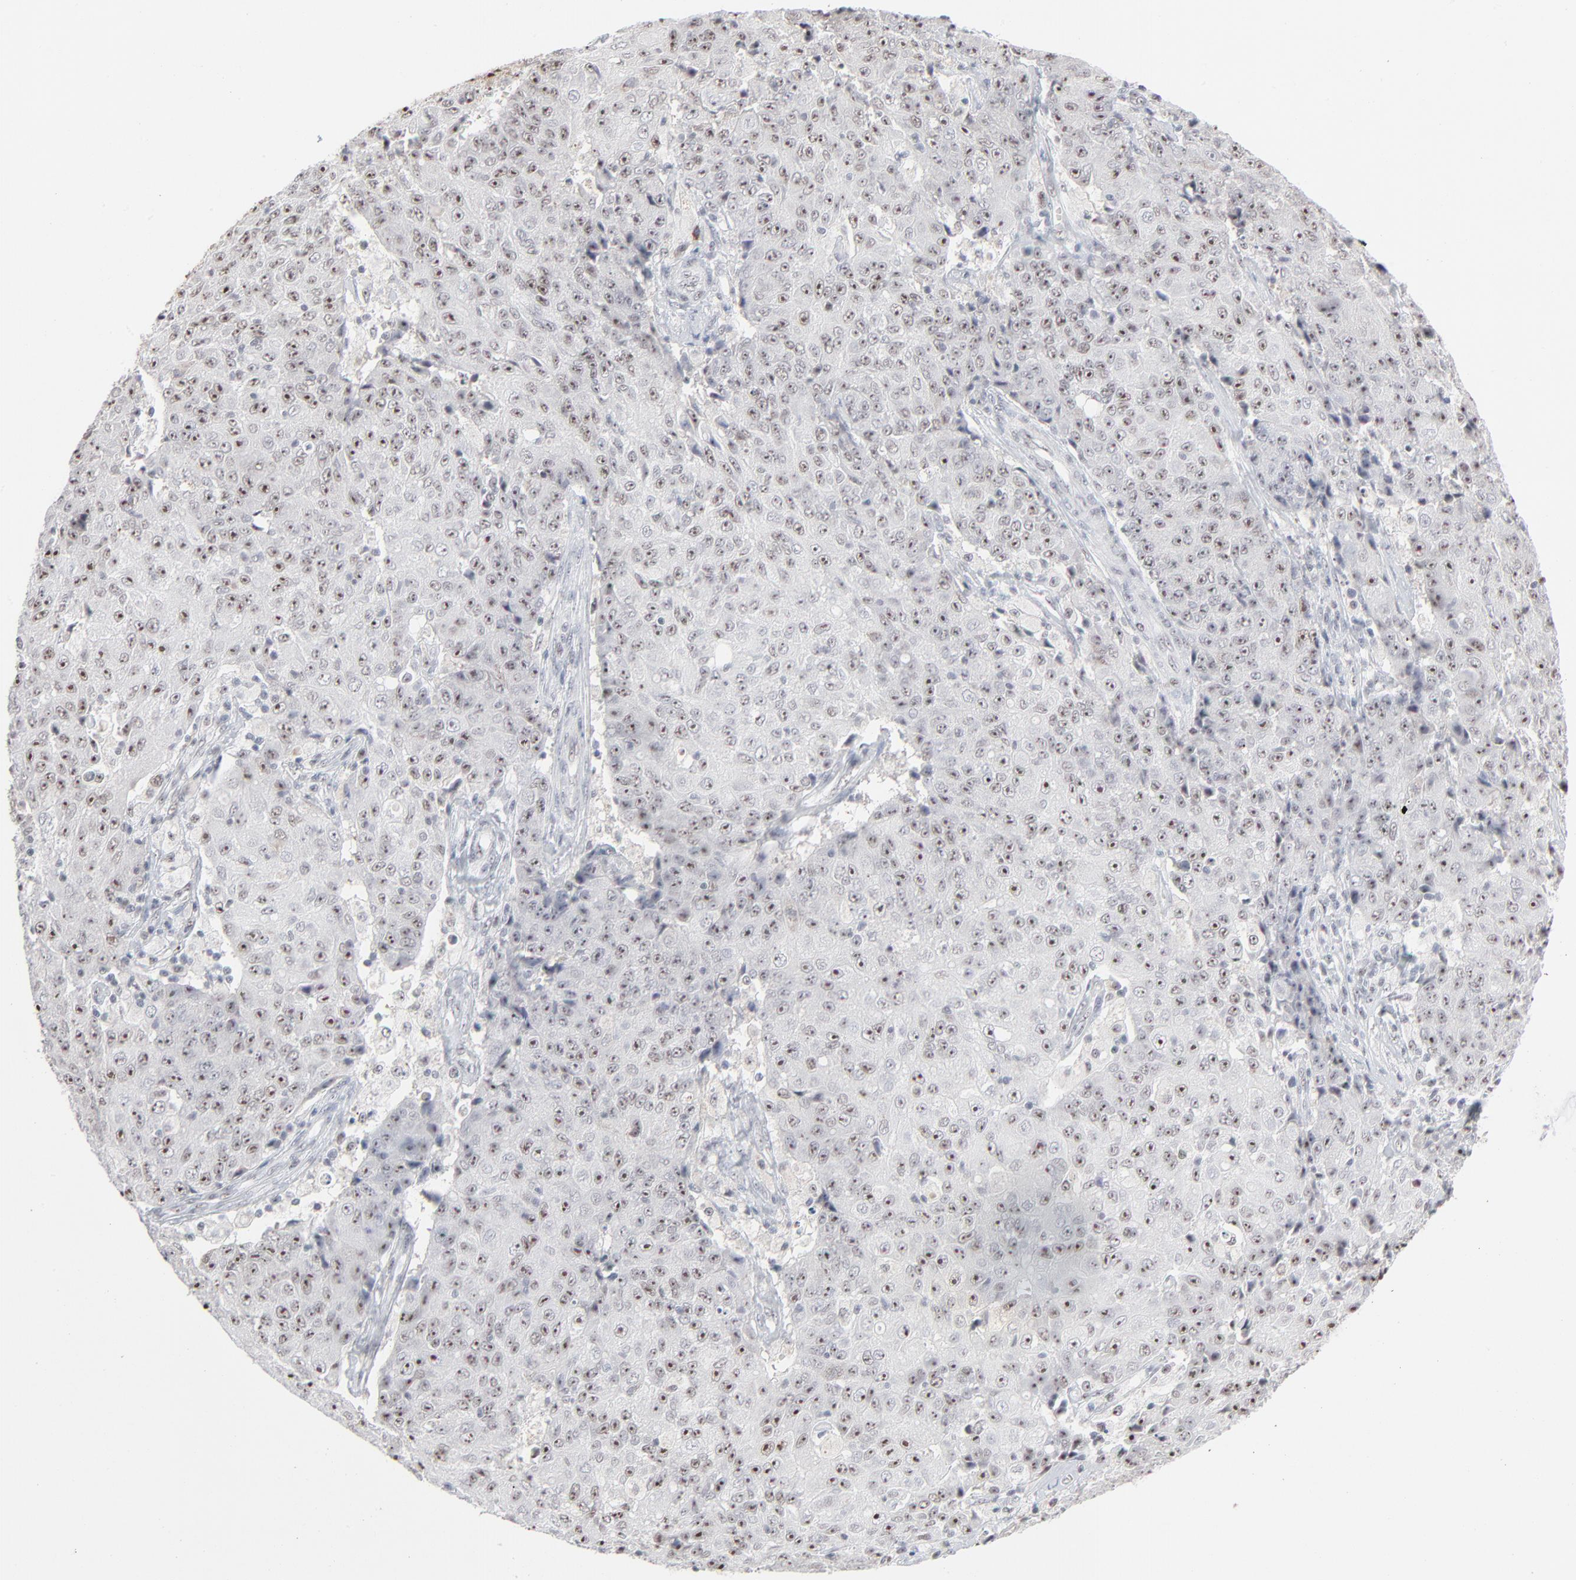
{"staining": {"intensity": "moderate", "quantity": ">75%", "location": "nuclear"}, "tissue": "ovarian cancer", "cell_type": "Tumor cells", "image_type": "cancer", "snomed": [{"axis": "morphology", "description": "Carcinoma, endometroid"}, {"axis": "topography", "description": "Ovary"}], "caption": "Ovarian endometroid carcinoma stained with a protein marker demonstrates moderate staining in tumor cells.", "gene": "MPHOSPH6", "patient": {"sex": "female", "age": 42}}